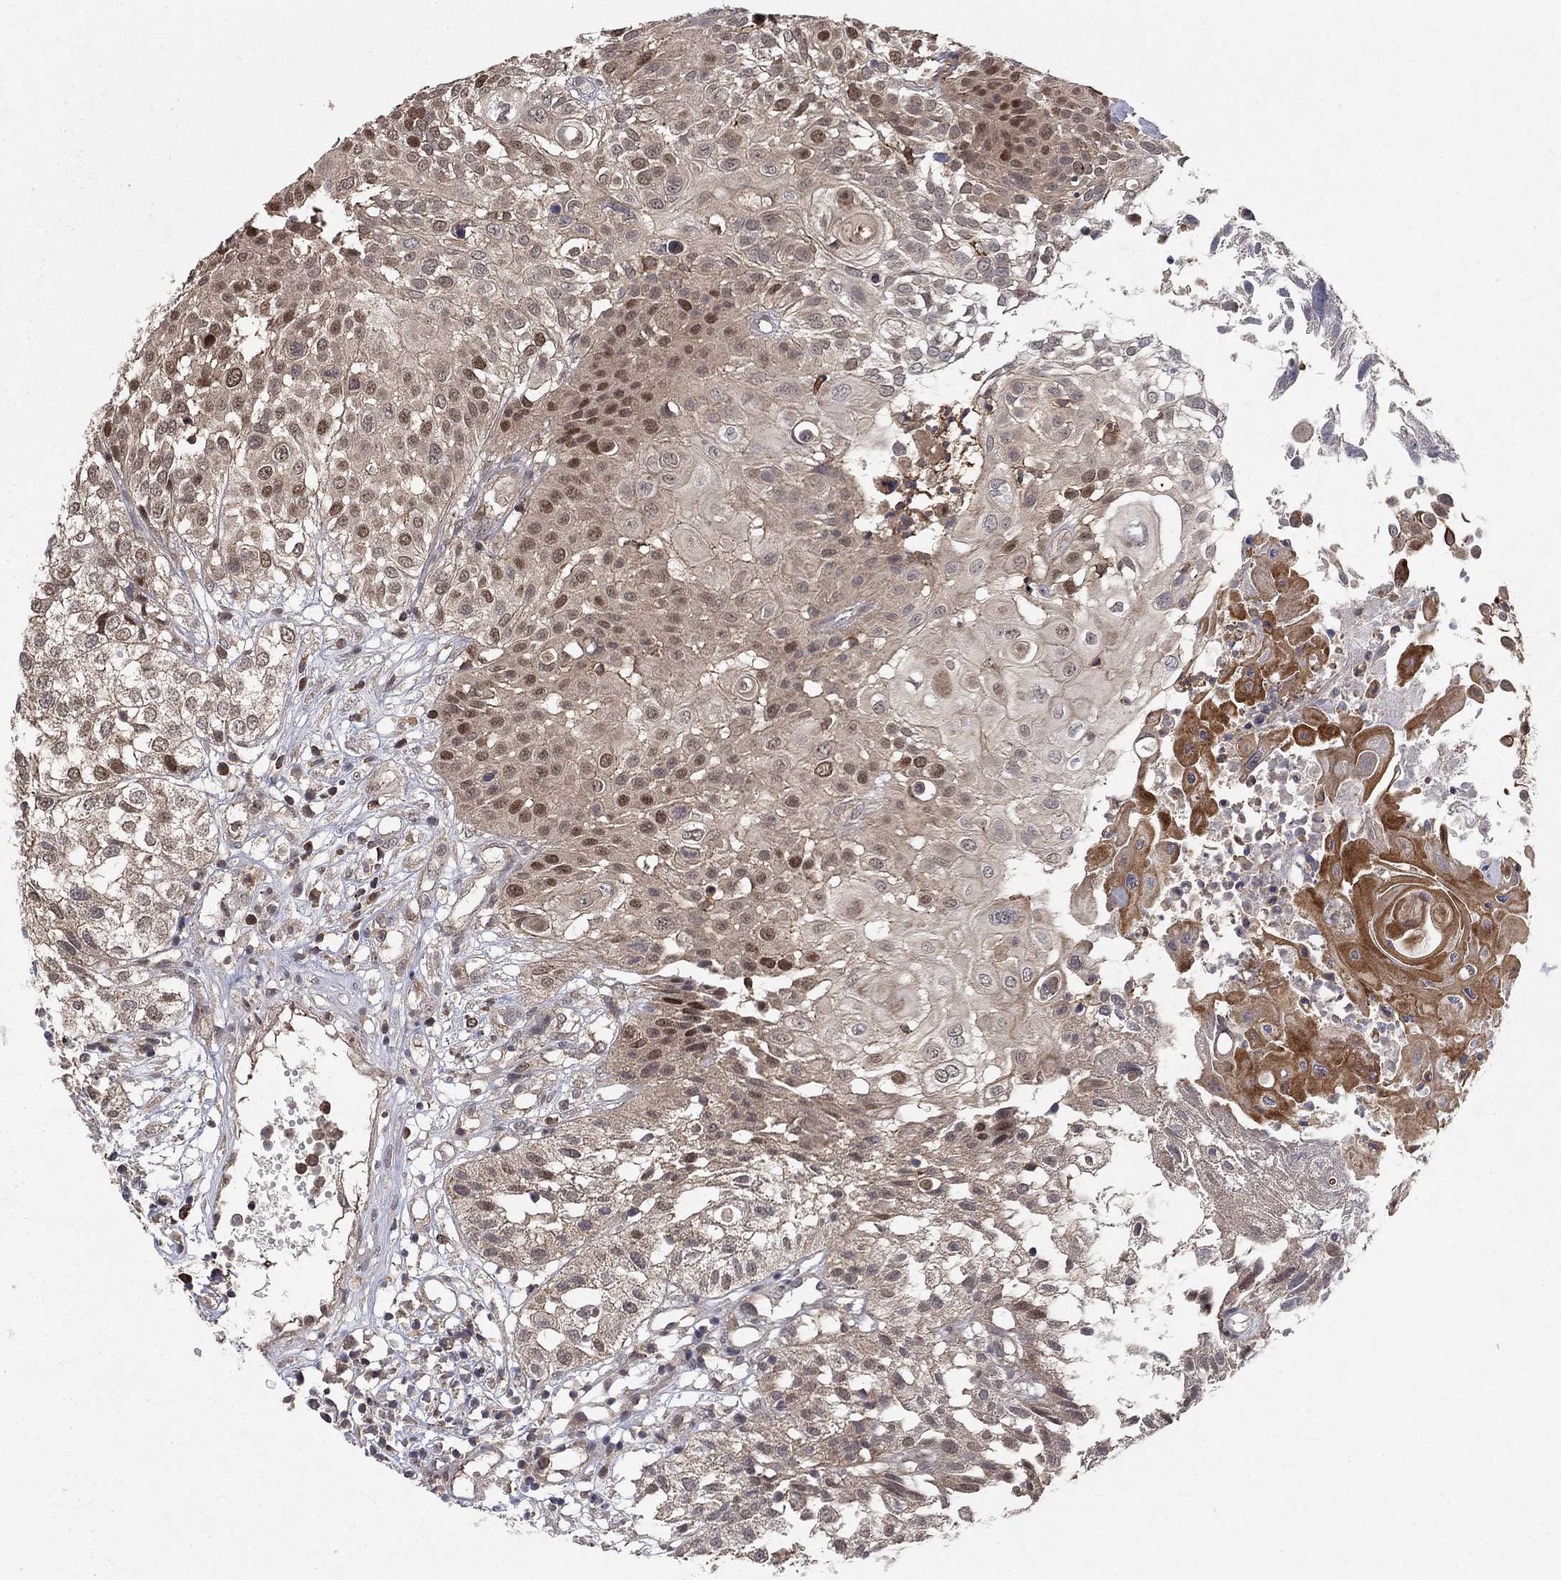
{"staining": {"intensity": "moderate", "quantity": "25%-75%", "location": "cytoplasmic/membranous,nuclear"}, "tissue": "urothelial cancer", "cell_type": "Tumor cells", "image_type": "cancer", "snomed": [{"axis": "morphology", "description": "Urothelial carcinoma, High grade"}, {"axis": "topography", "description": "Urinary bladder"}], "caption": "The image demonstrates a brown stain indicating the presence of a protein in the cytoplasmic/membranous and nuclear of tumor cells in urothelial carcinoma (high-grade). (IHC, brightfield microscopy, high magnification).", "gene": "CCDC66", "patient": {"sex": "female", "age": 79}}